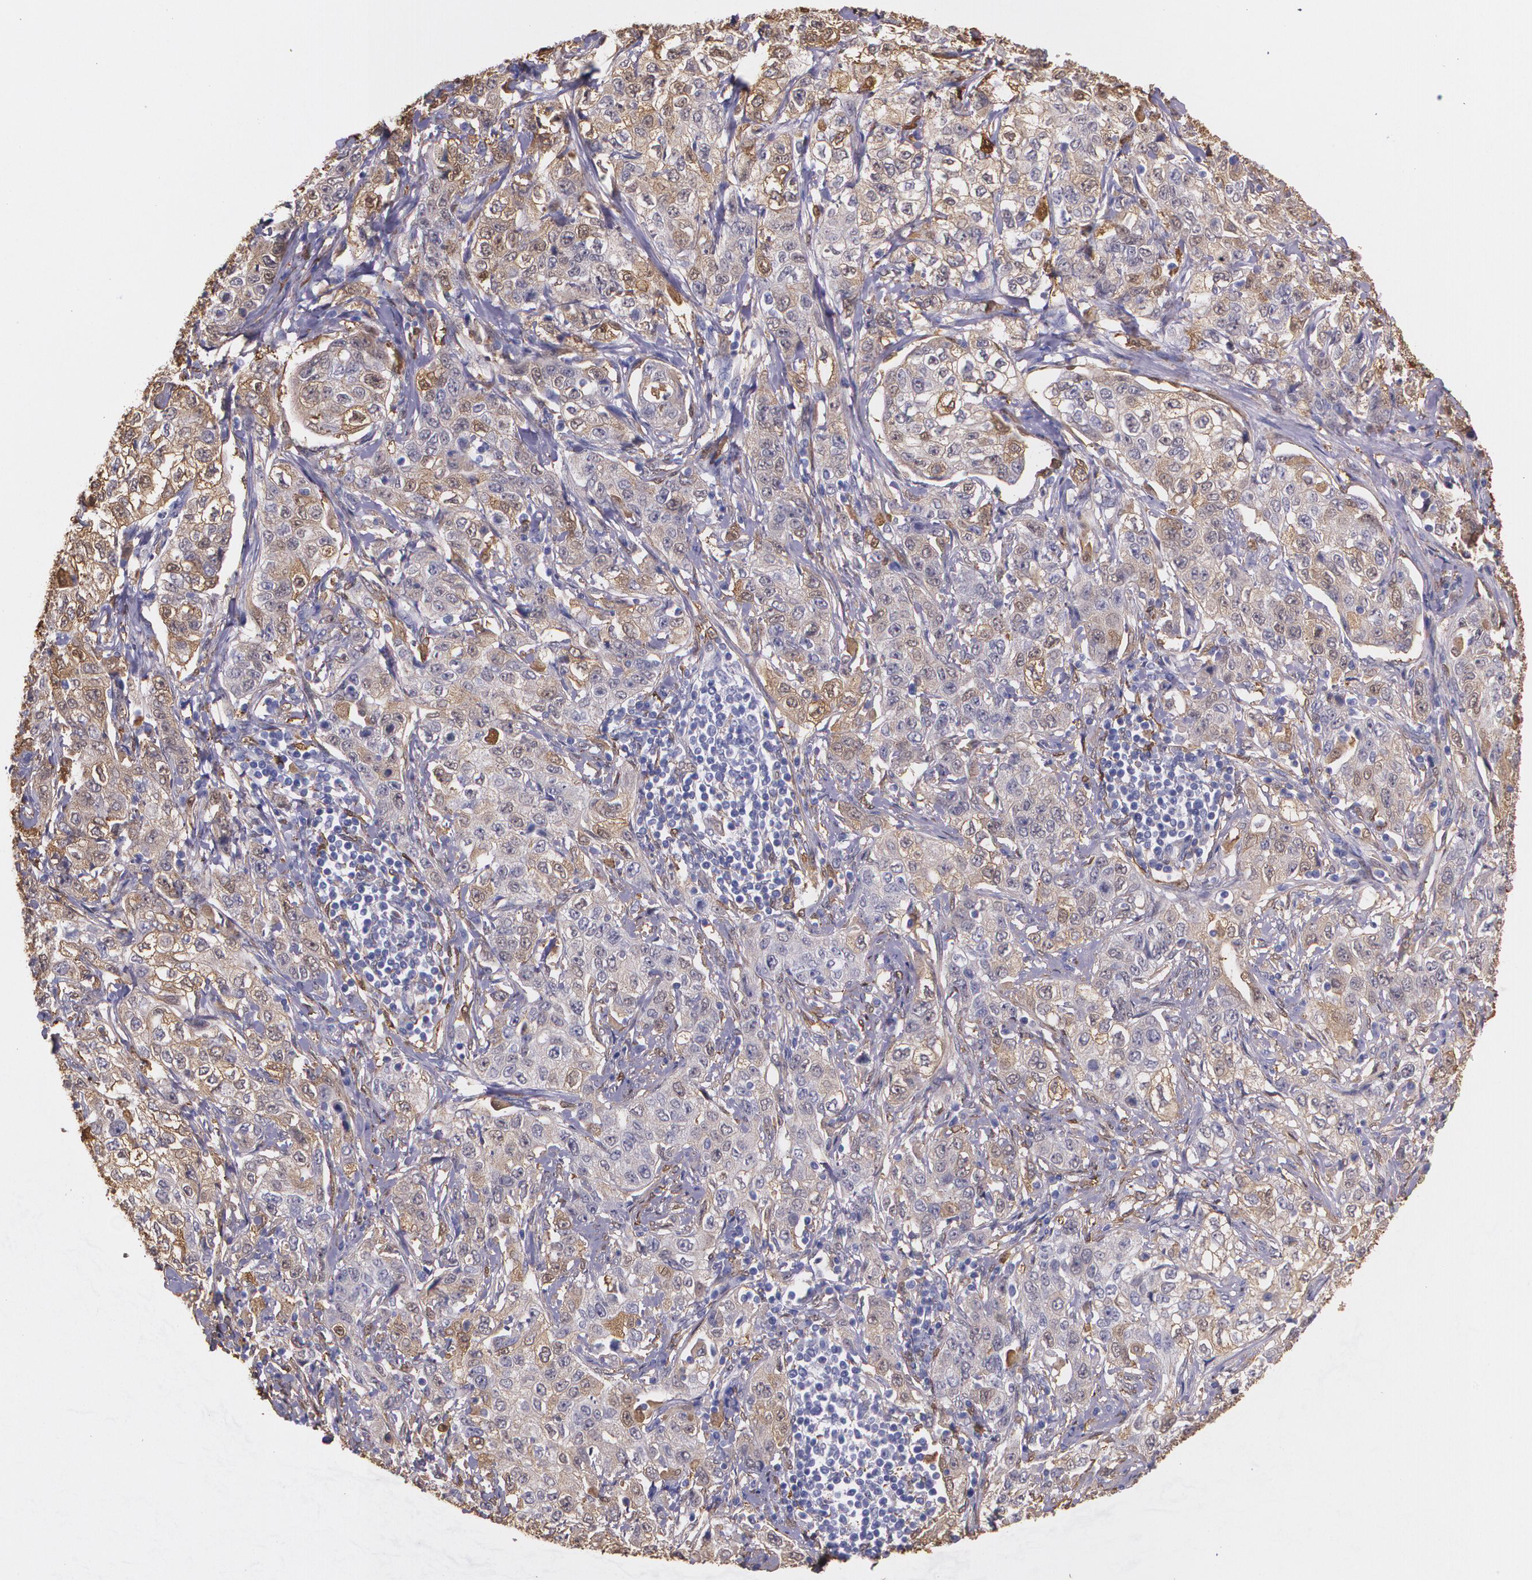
{"staining": {"intensity": "weak", "quantity": "25%-75%", "location": "cytoplasmic/membranous"}, "tissue": "stomach cancer", "cell_type": "Tumor cells", "image_type": "cancer", "snomed": [{"axis": "morphology", "description": "Adenocarcinoma, NOS"}, {"axis": "topography", "description": "Stomach"}], "caption": "Stomach cancer stained for a protein shows weak cytoplasmic/membranous positivity in tumor cells.", "gene": "MMP2", "patient": {"sex": "male", "age": 48}}